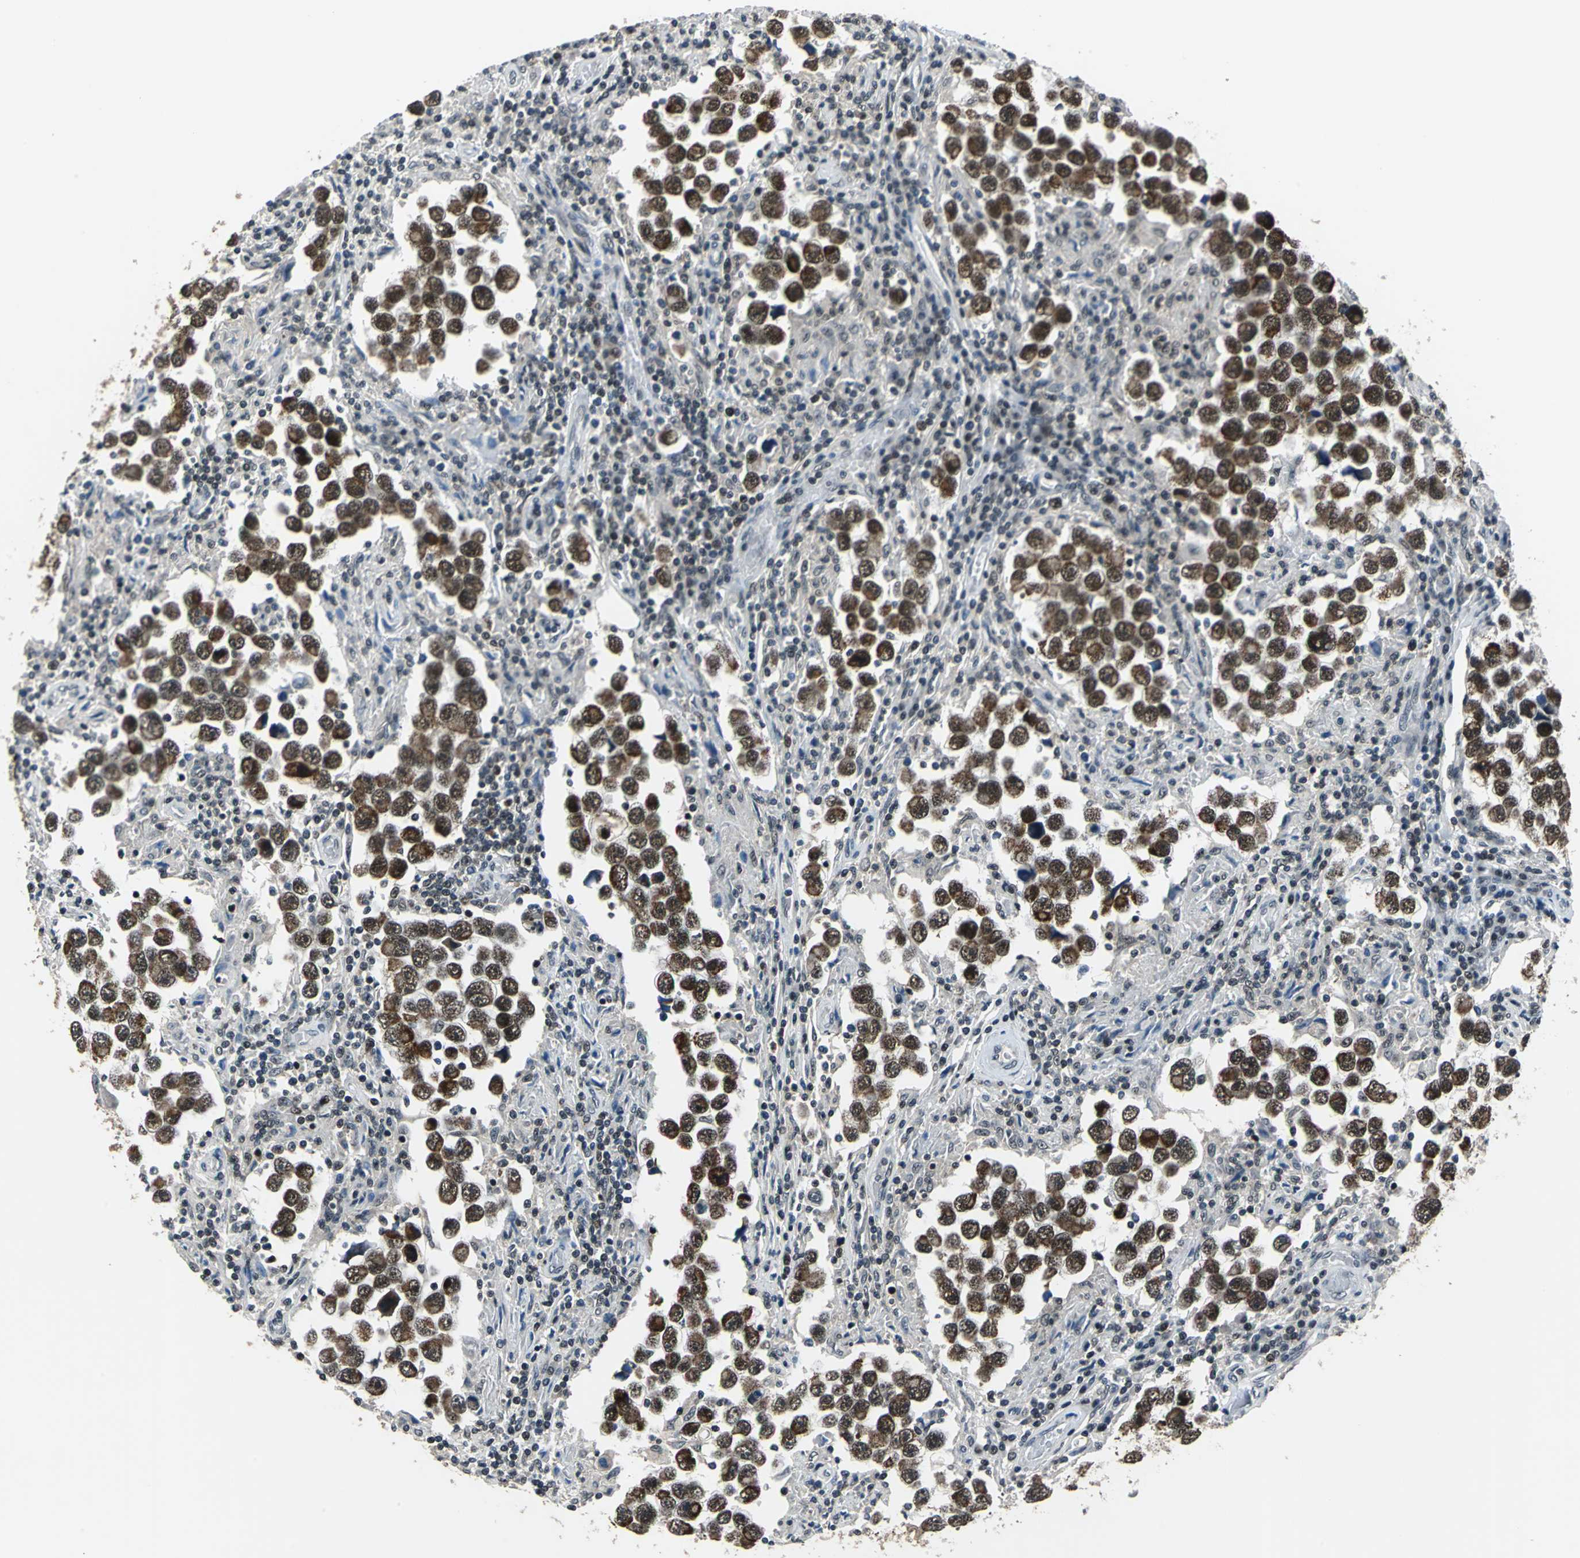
{"staining": {"intensity": "strong", "quantity": ">75%", "location": "nuclear"}, "tissue": "testis cancer", "cell_type": "Tumor cells", "image_type": "cancer", "snomed": [{"axis": "morphology", "description": "Carcinoma, Embryonal, NOS"}, {"axis": "topography", "description": "Testis"}], "caption": "A brown stain highlights strong nuclear staining of a protein in testis cancer (embryonal carcinoma) tumor cells.", "gene": "BCLAF1", "patient": {"sex": "male", "age": 21}}